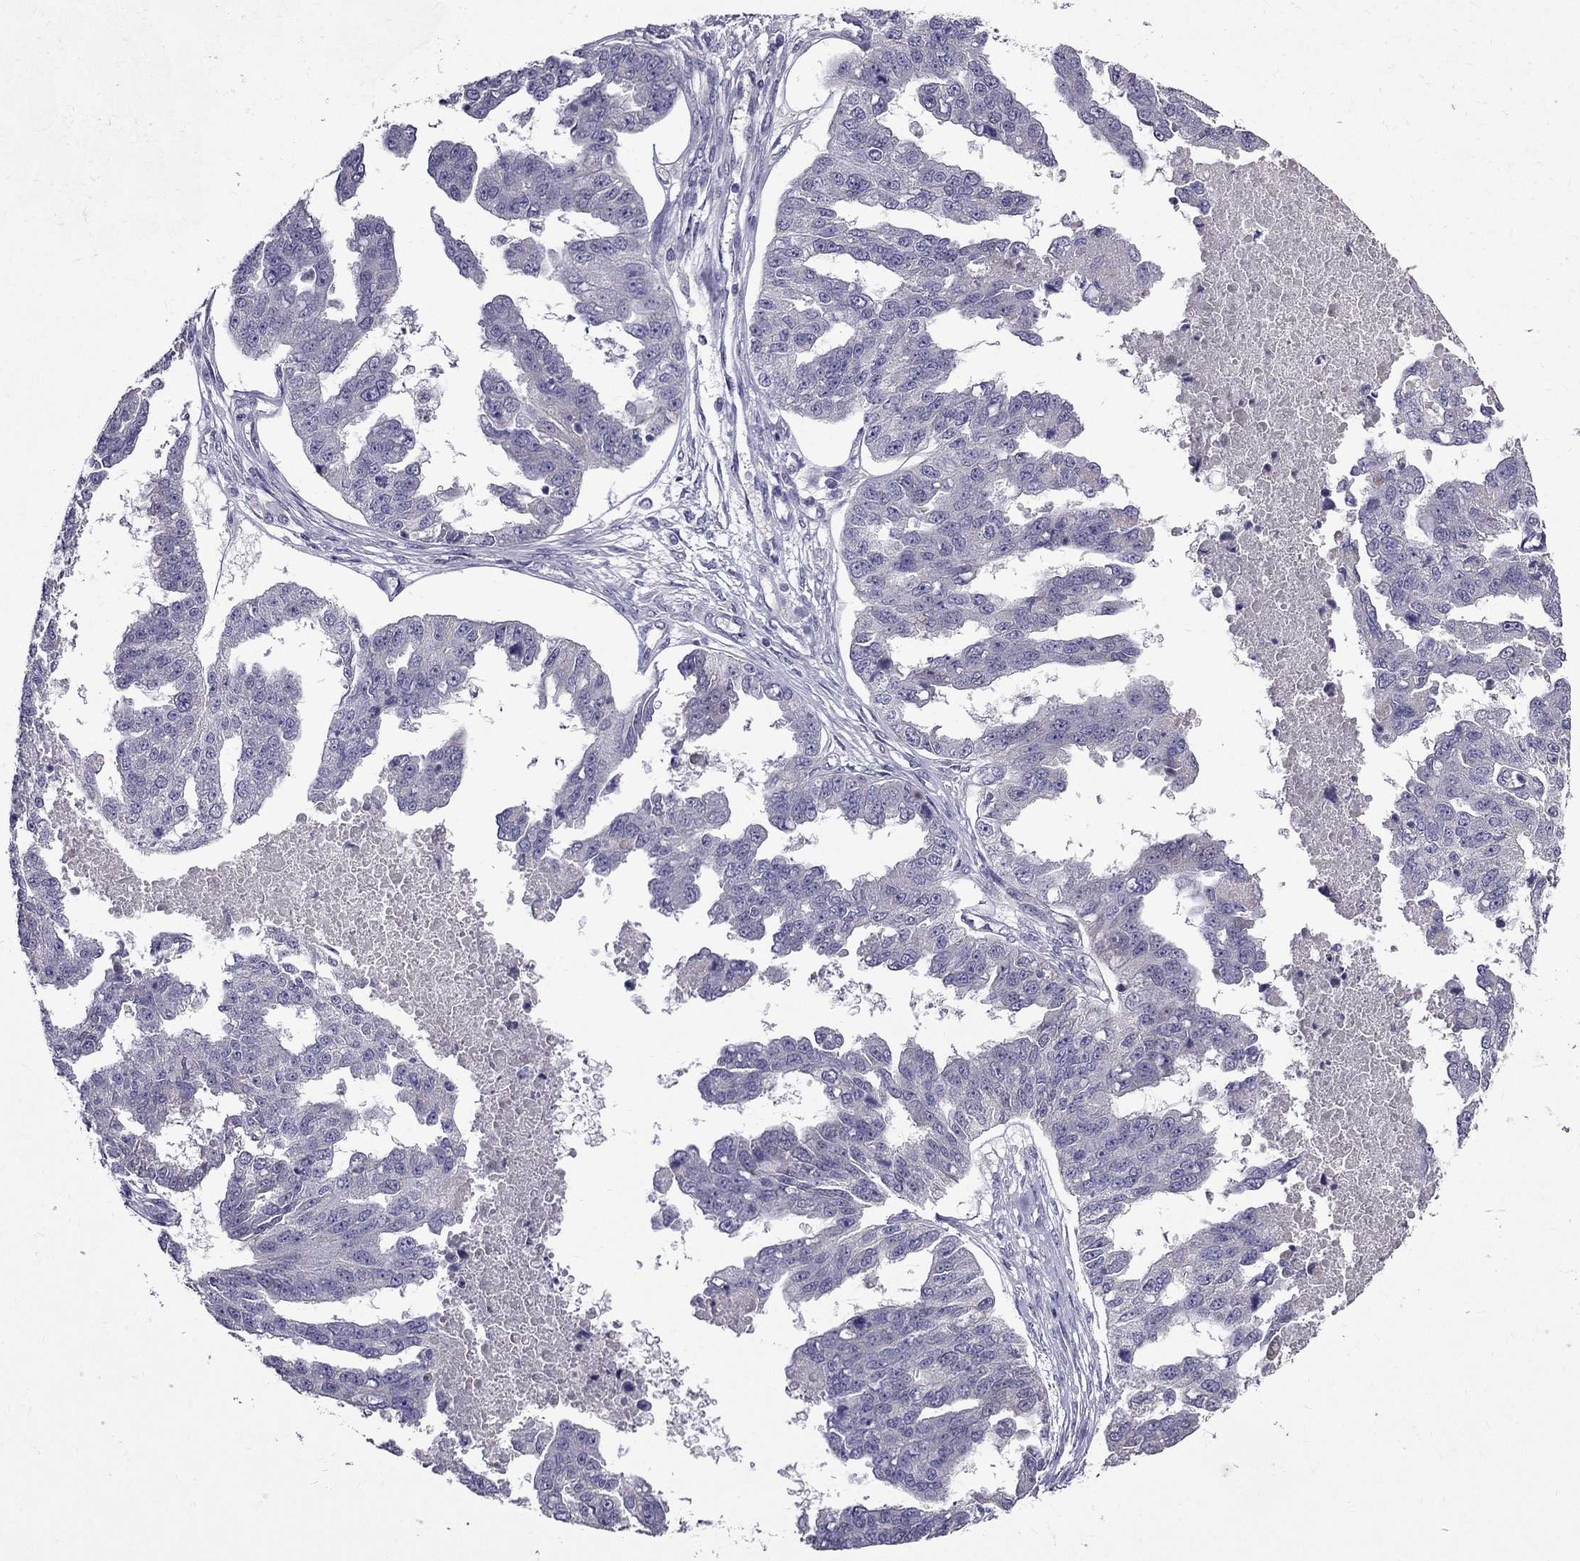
{"staining": {"intensity": "negative", "quantity": "none", "location": "none"}, "tissue": "ovarian cancer", "cell_type": "Tumor cells", "image_type": "cancer", "snomed": [{"axis": "morphology", "description": "Cystadenocarcinoma, serous, NOS"}, {"axis": "topography", "description": "Ovary"}], "caption": "This is an immunohistochemistry photomicrograph of human ovarian cancer. There is no positivity in tumor cells.", "gene": "DUSP15", "patient": {"sex": "female", "age": 58}}